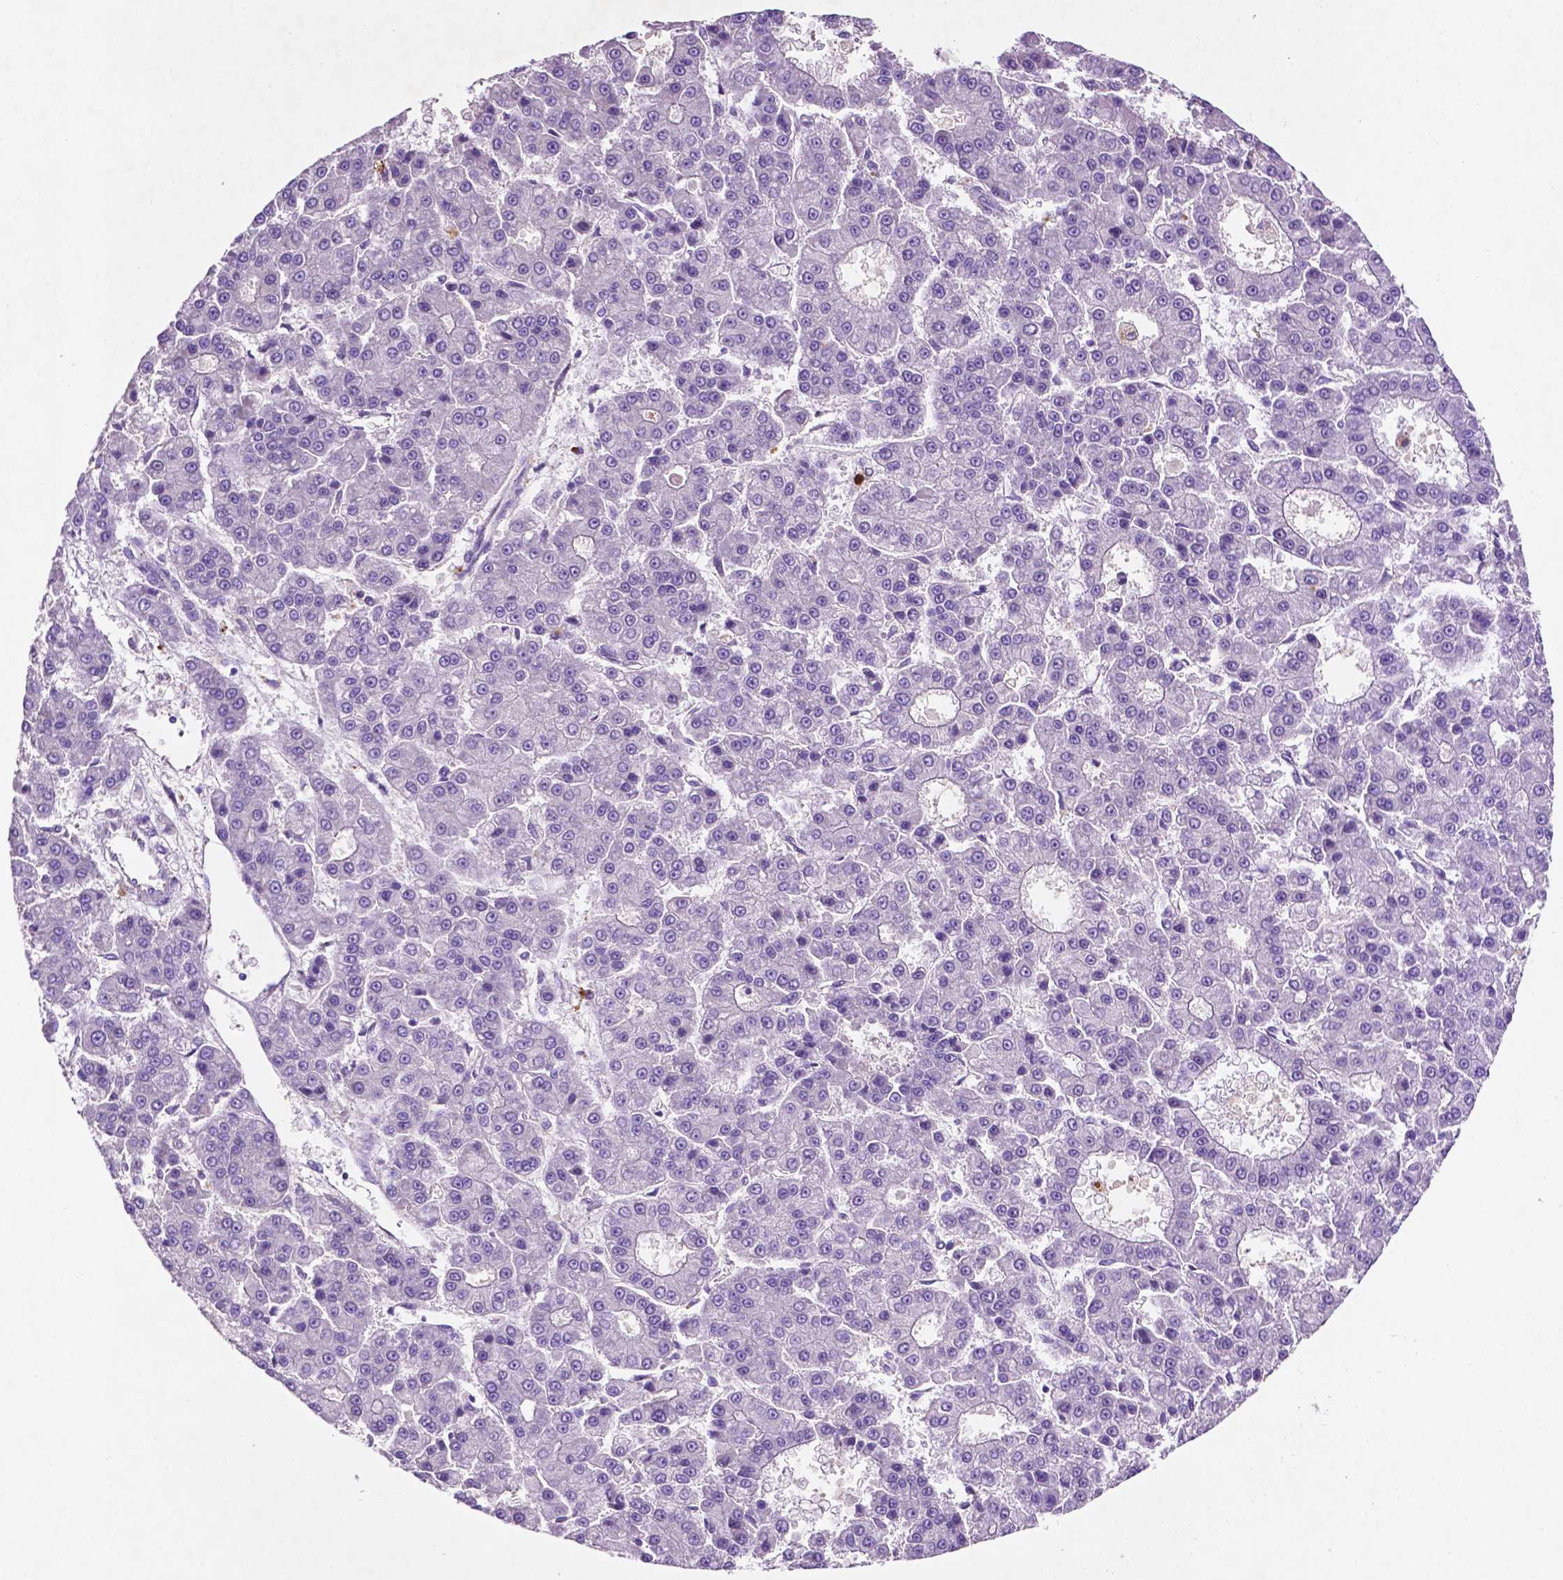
{"staining": {"intensity": "negative", "quantity": "none", "location": "none"}, "tissue": "liver cancer", "cell_type": "Tumor cells", "image_type": "cancer", "snomed": [{"axis": "morphology", "description": "Carcinoma, Hepatocellular, NOS"}, {"axis": "topography", "description": "Liver"}], "caption": "This is an immunohistochemistry (IHC) image of liver cancer. There is no expression in tumor cells.", "gene": "GDPD5", "patient": {"sex": "male", "age": 70}}